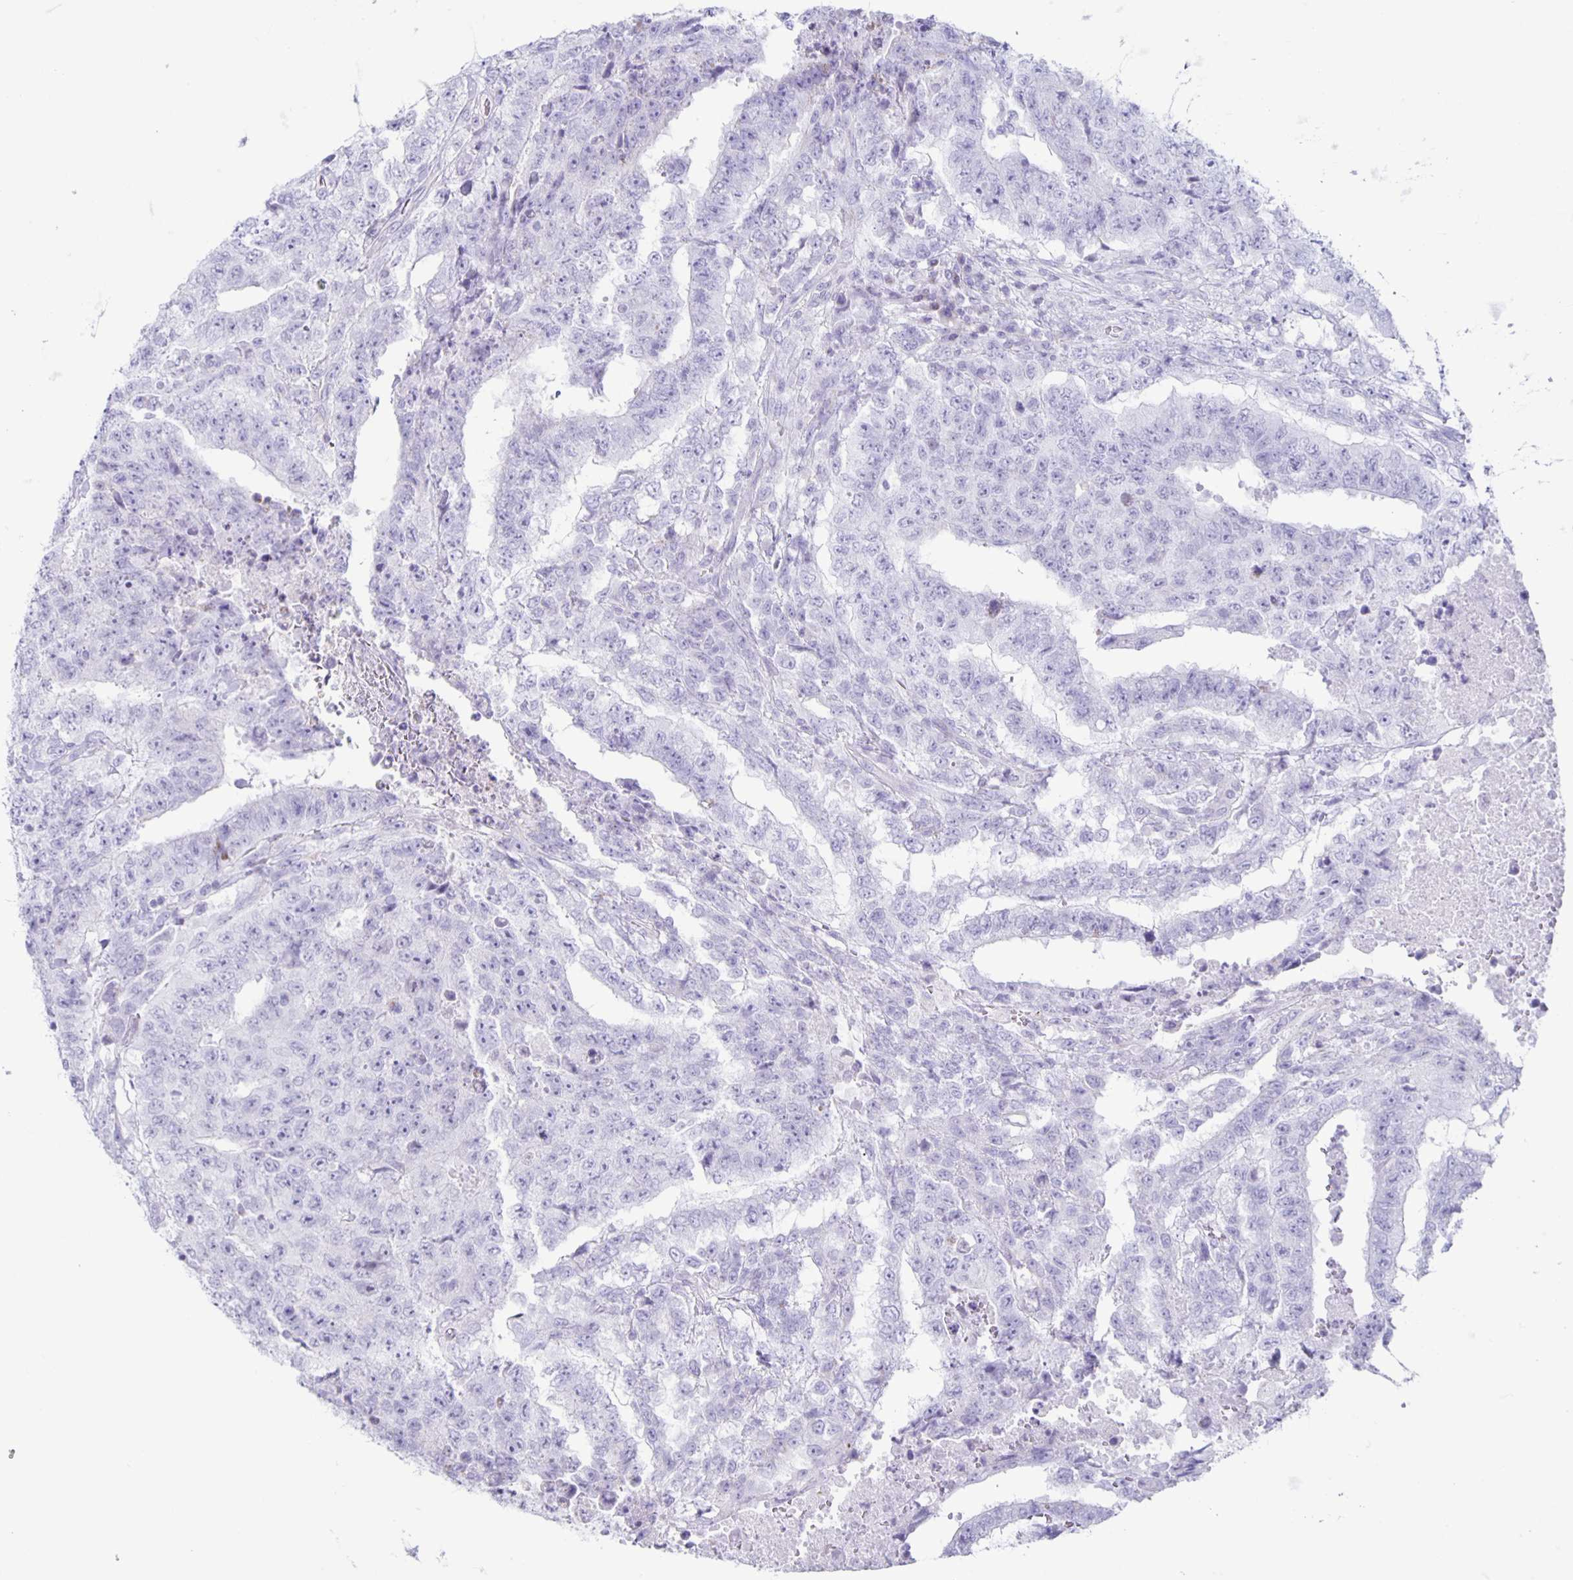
{"staining": {"intensity": "negative", "quantity": "none", "location": "none"}, "tissue": "testis cancer", "cell_type": "Tumor cells", "image_type": "cancer", "snomed": [{"axis": "morphology", "description": "Carcinoma, Embryonal, NOS"}, {"axis": "topography", "description": "Testis"}], "caption": "Histopathology image shows no protein expression in tumor cells of embryonal carcinoma (testis) tissue.", "gene": "CT45A5", "patient": {"sex": "male", "age": 24}}